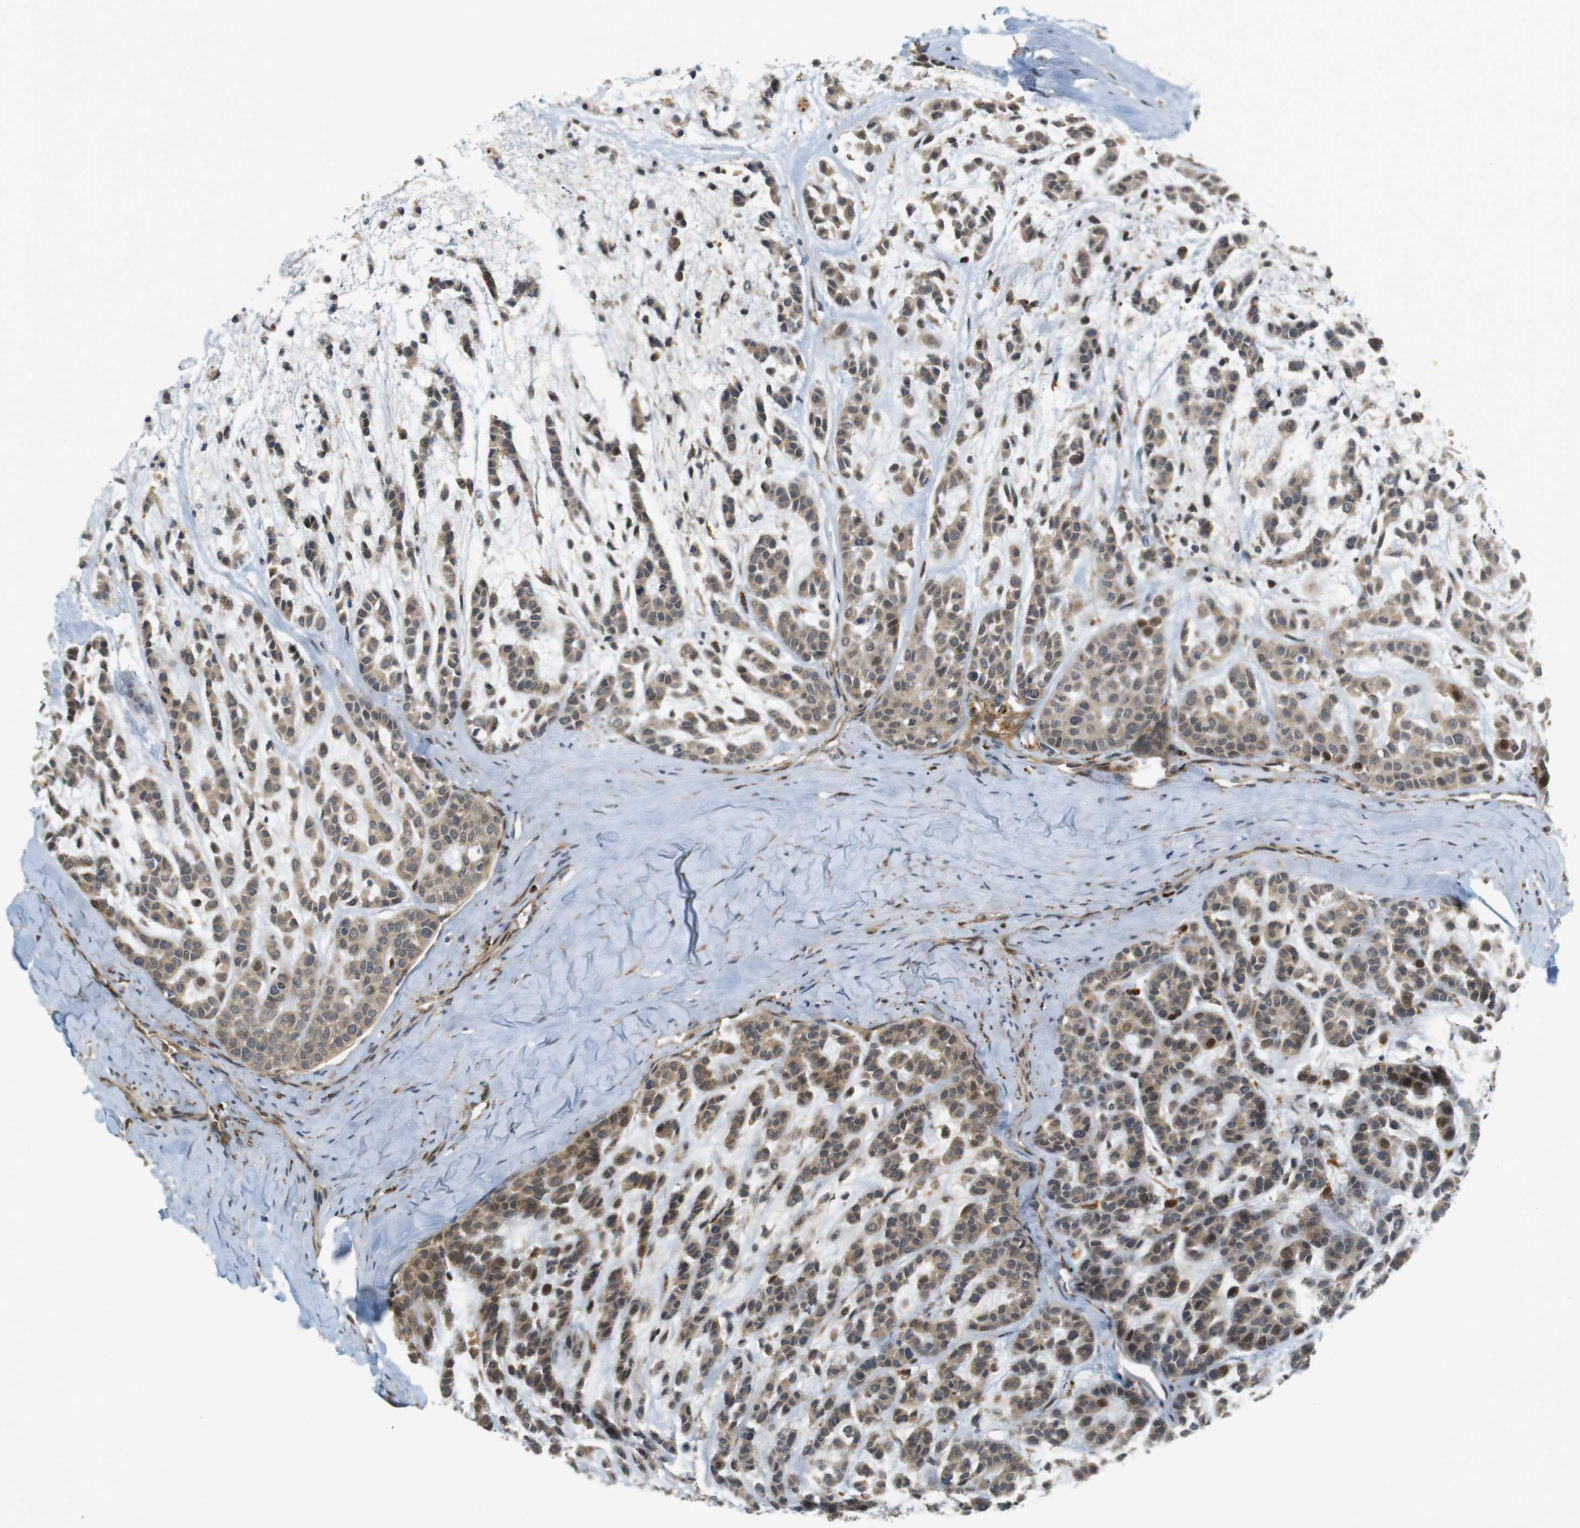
{"staining": {"intensity": "moderate", "quantity": ">75%", "location": "cytoplasmic/membranous"}, "tissue": "head and neck cancer", "cell_type": "Tumor cells", "image_type": "cancer", "snomed": [{"axis": "morphology", "description": "Adenocarcinoma, NOS"}, {"axis": "morphology", "description": "Adenoma, NOS"}, {"axis": "topography", "description": "Head-Neck"}], "caption": "Immunohistochemistry (IHC) (DAB) staining of adenocarcinoma (head and neck) reveals moderate cytoplasmic/membranous protein positivity in about >75% of tumor cells.", "gene": "TSPAN9", "patient": {"sex": "female", "age": 55}}